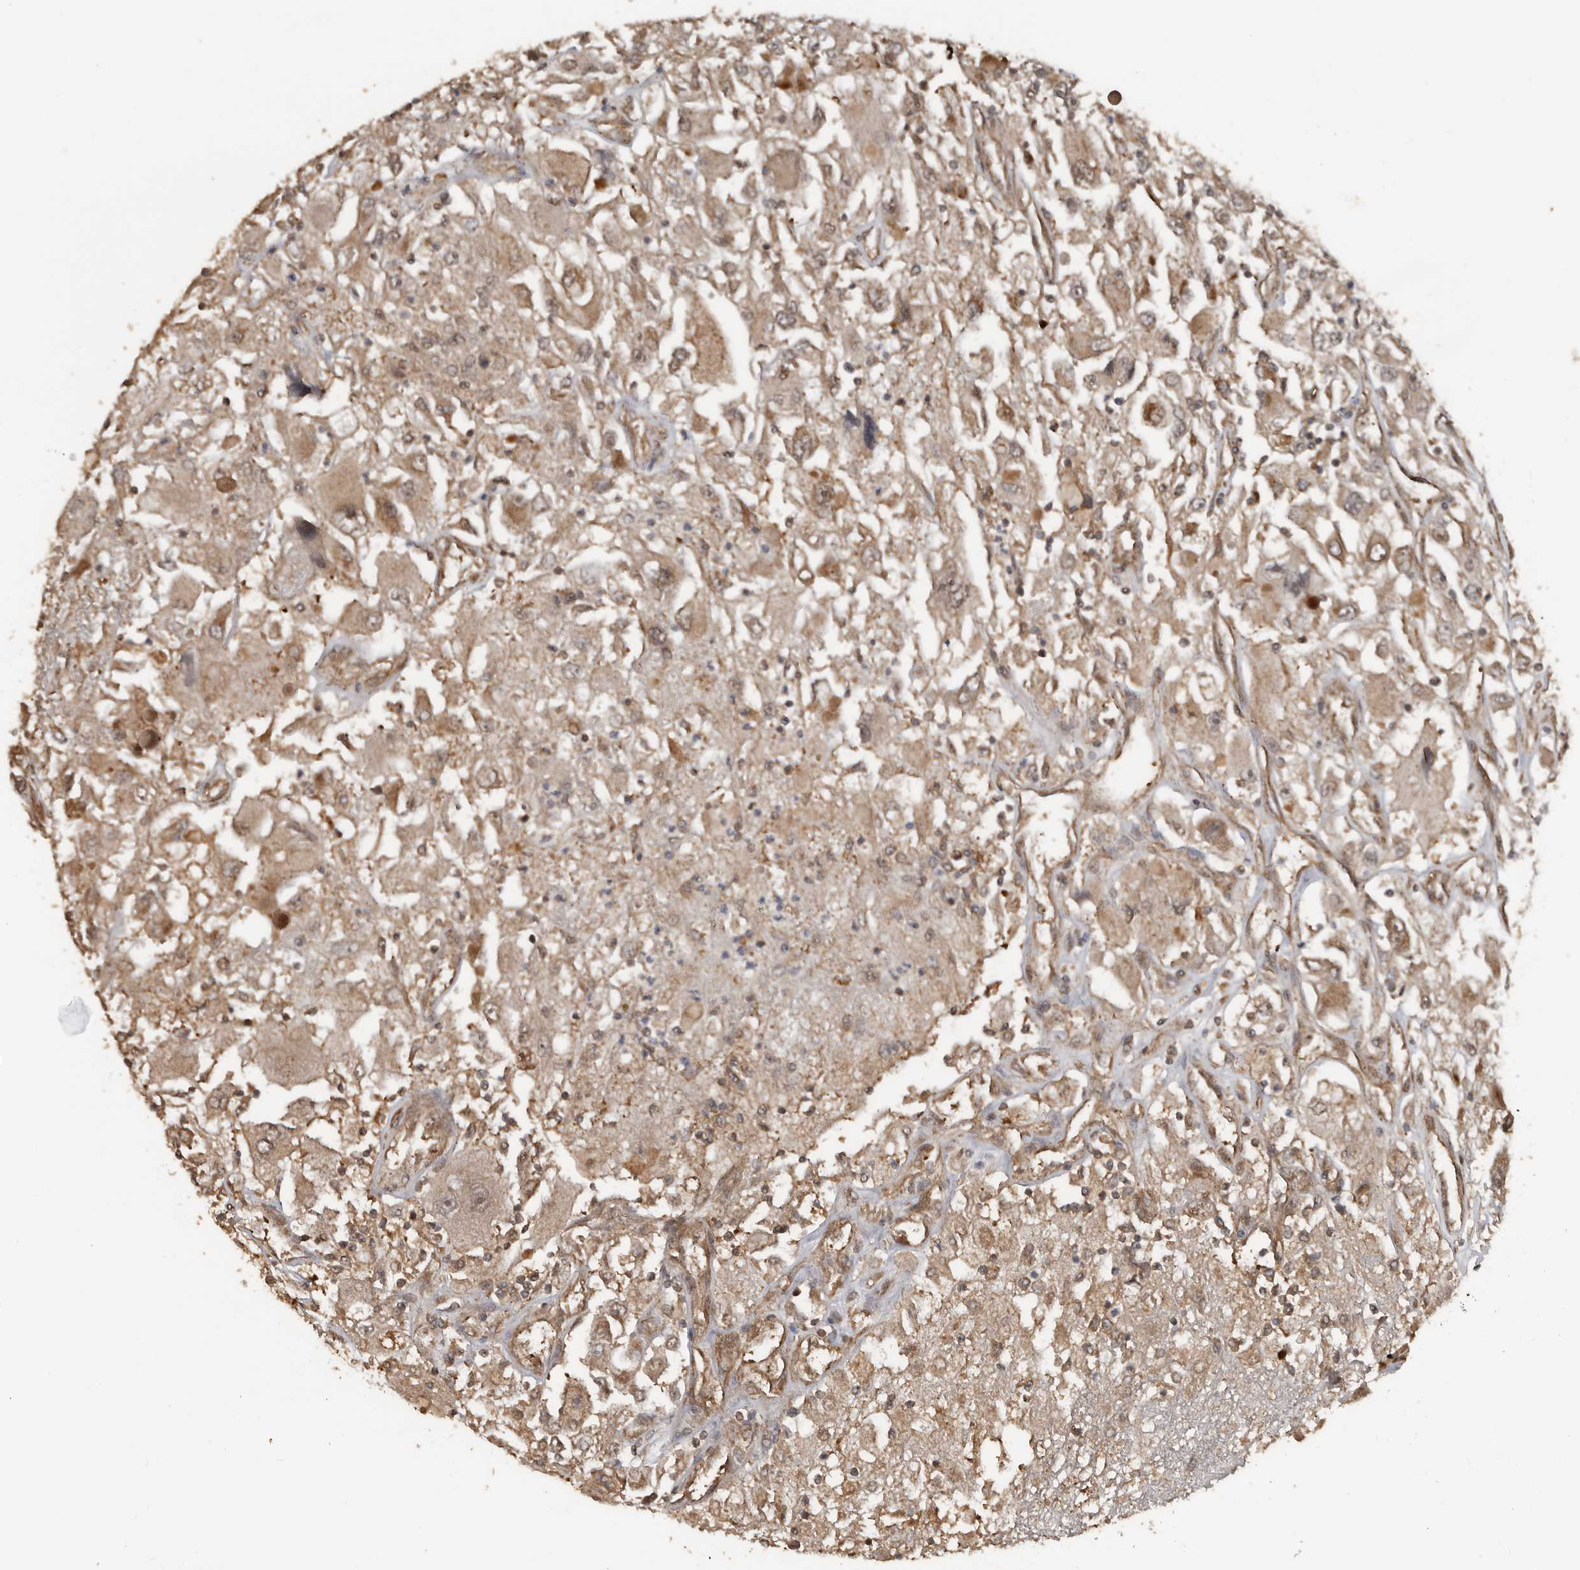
{"staining": {"intensity": "moderate", "quantity": ">75%", "location": "cytoplasmic/membranous"}, "tissue": "renal cancer", "cell_type": "Tumor cells", "image_type": "cancer", "snomed": [{"axis": "morphology", "description": "Adenocarcinoma, NOS"}, {"axis": "topography", "description": "Kidney"}], "caption": "Renal cancer stained for a protein (brown) reveals moderate cytoplasmic/membranous positive positivity in about >75% of tumor cells.", "gene": "EXOC3L1", "patient": {"sex": "female", "age": 52}}